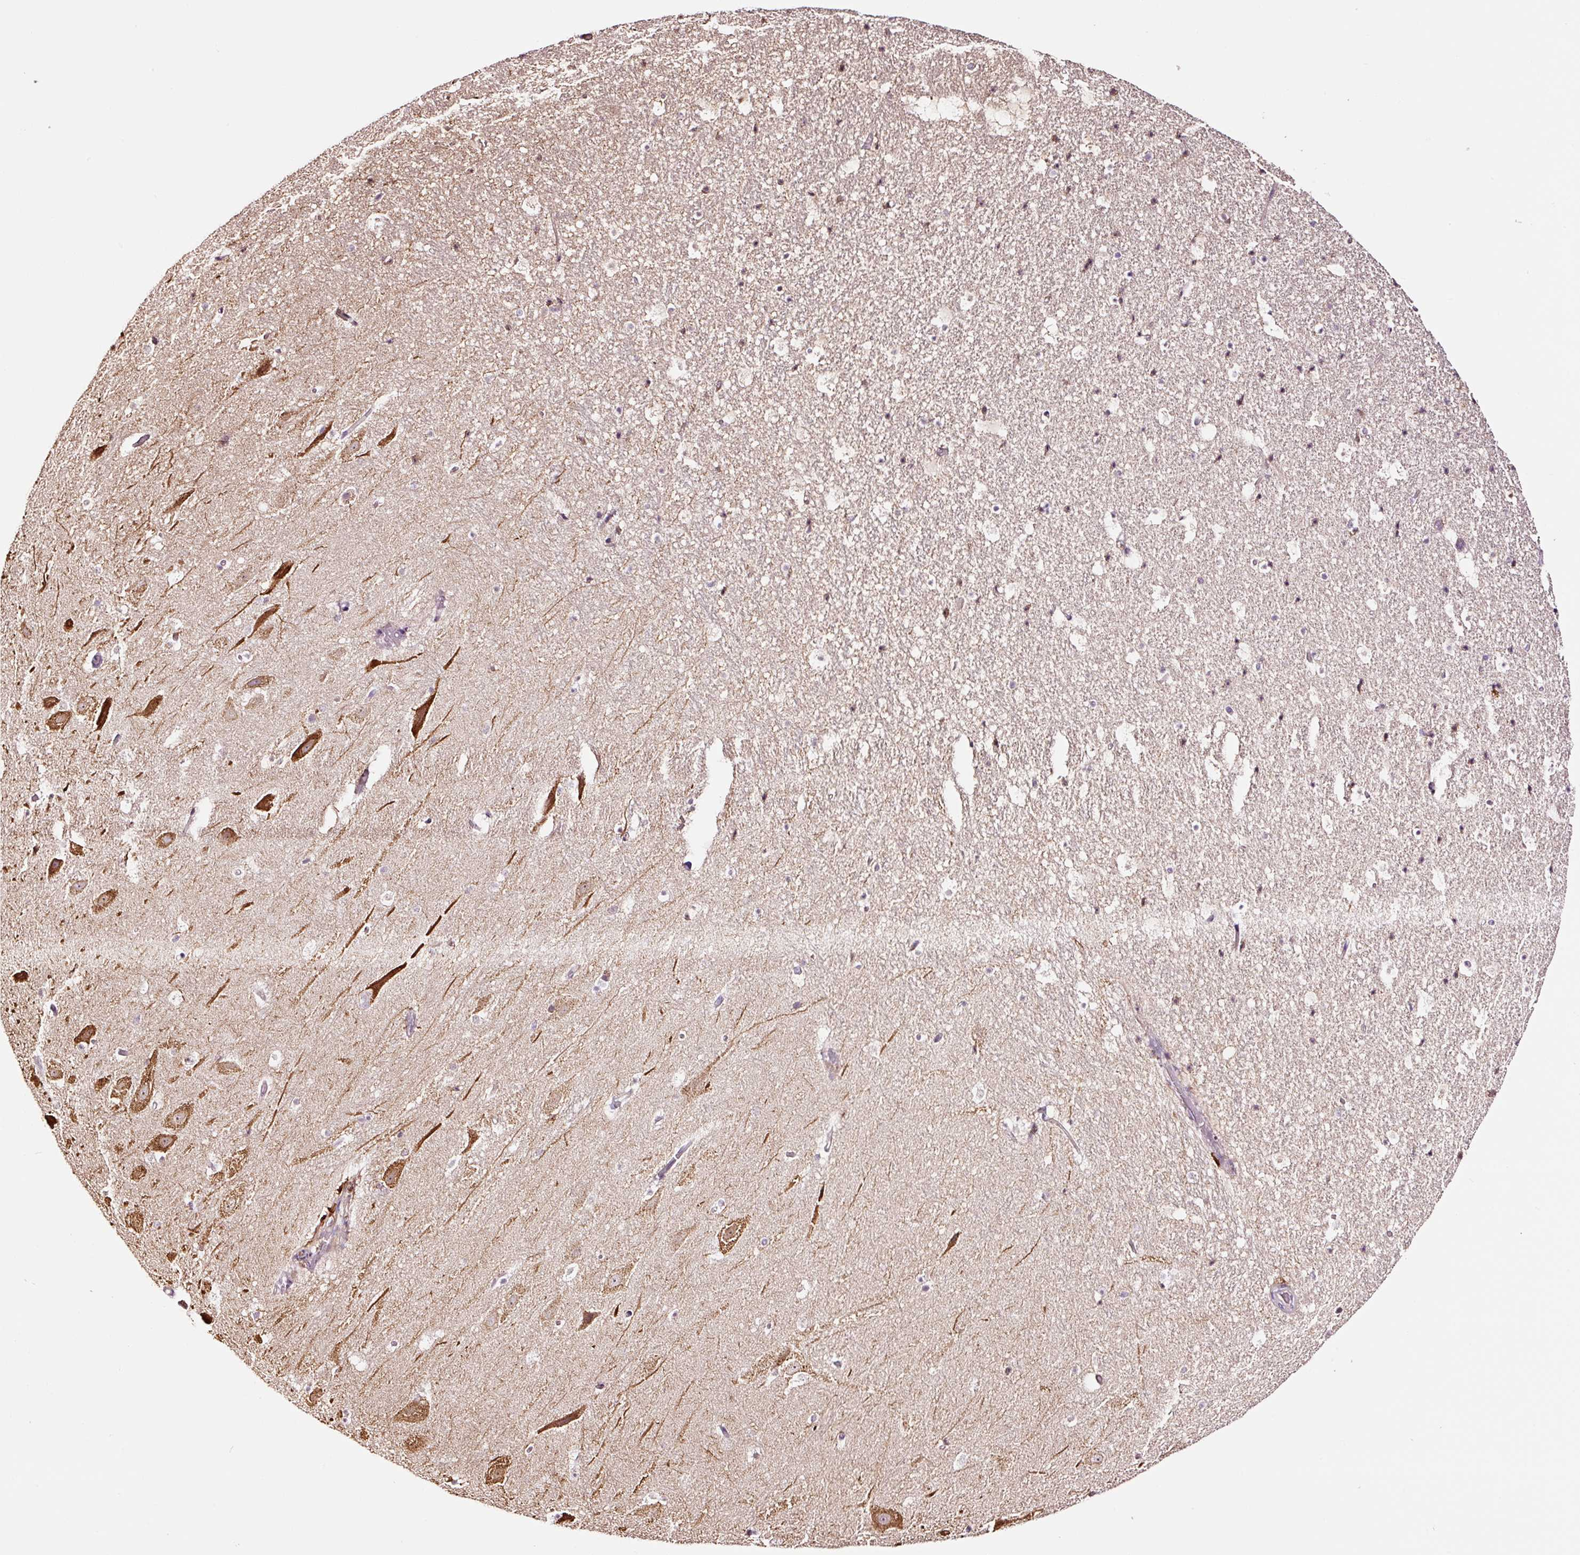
{"staining": {"intensity": "moderate", "quantity": "<25%", "location": "cytoplasmic/membranous"}, "tissue": "hippocampus", "cell_type": "Glial cells", "image_type": "normal", "snomed": [{"axis": "morphology", "description": "Normal tissue, NOS"}, {"axis": "topography", "description": "Hippocampus"}], "caption": "Human hippocampus stained for a protein (brown) exhibits moderate cytoplasmic/membranous positive expression in about <25% of glial cells.", "gene": "METAP1", "patient": {"sex": "male", "age": 37}}